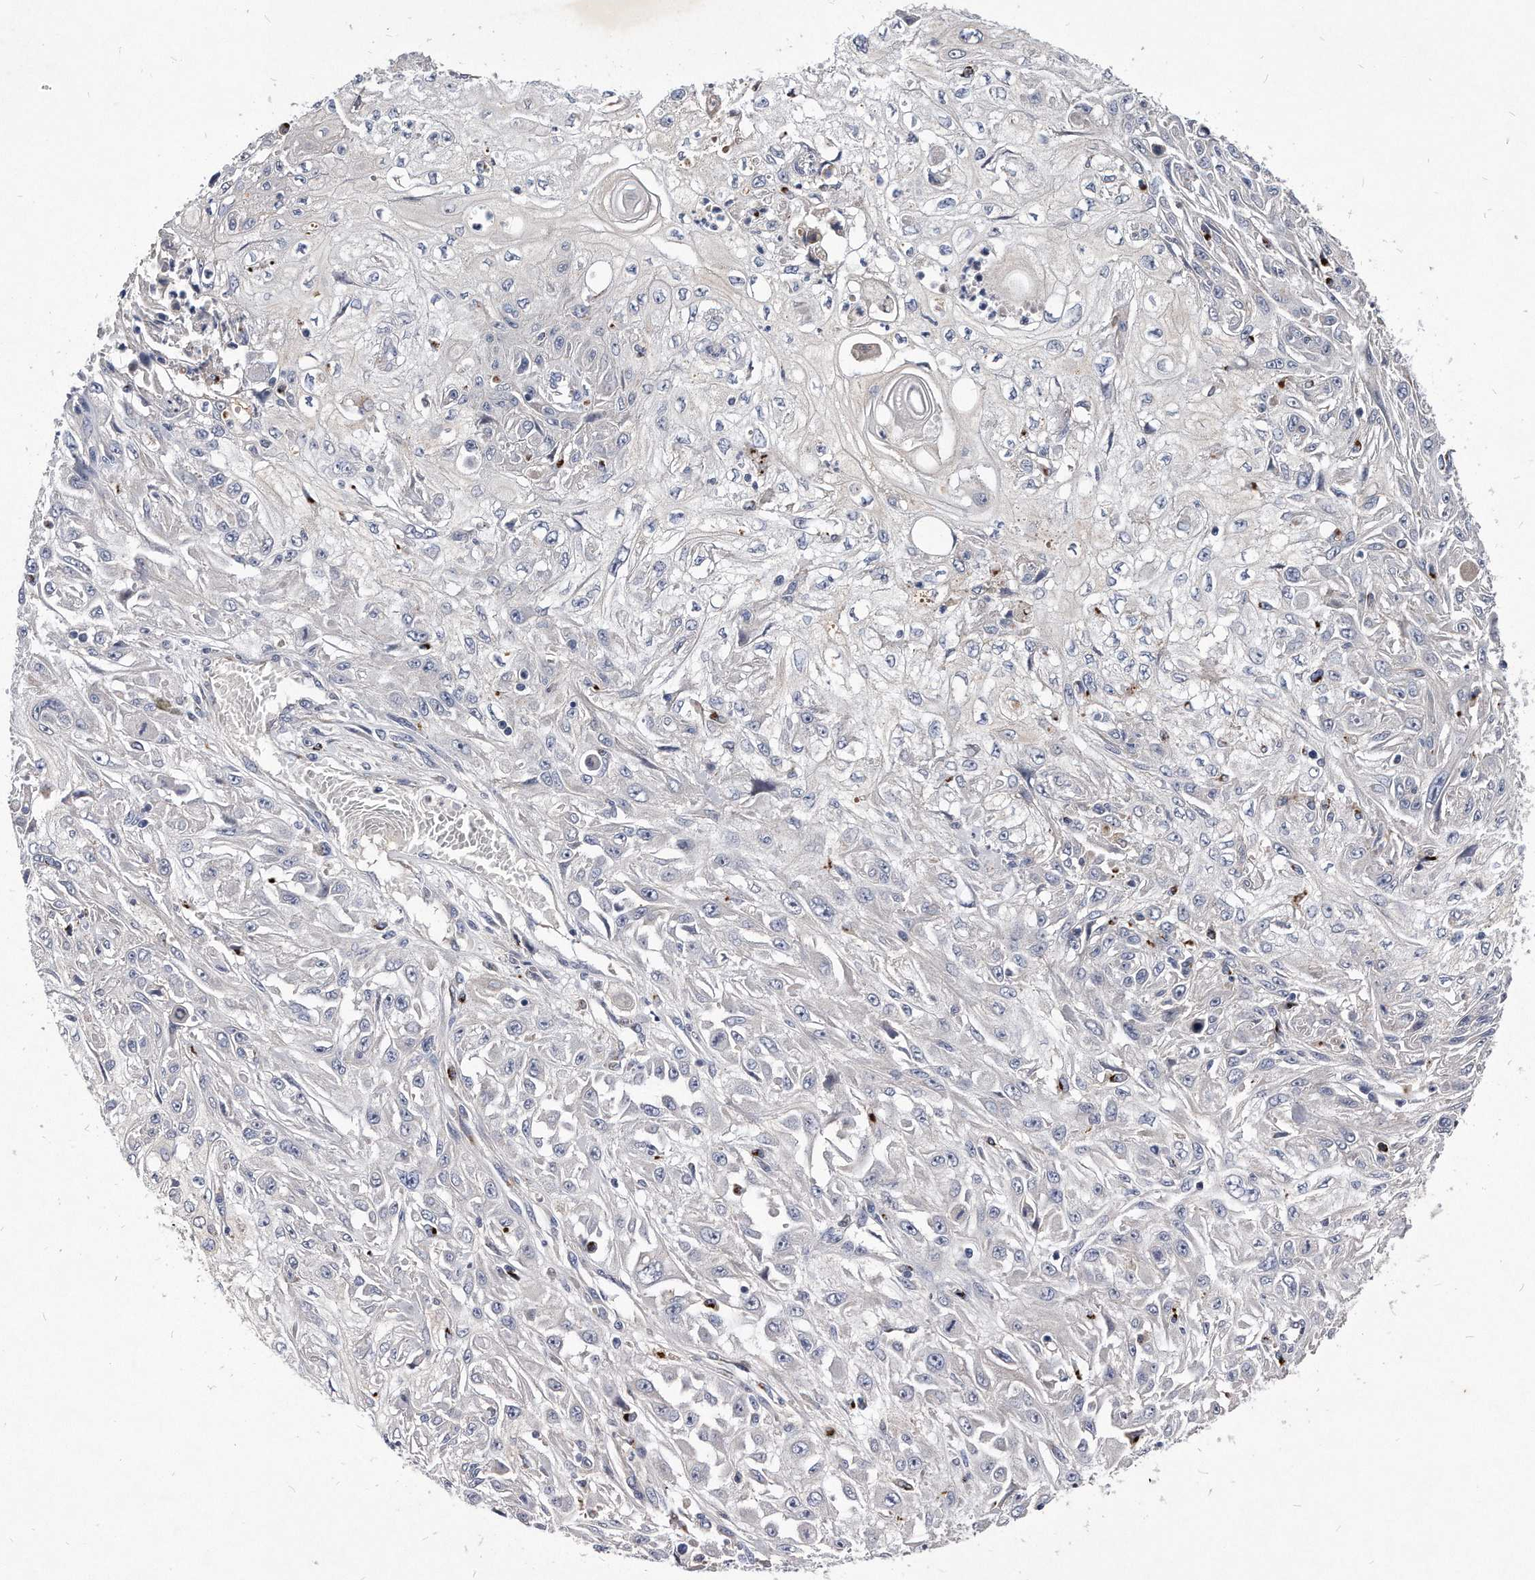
{"staining": {"intensity": "negative", "quantity": "none", "location": "none"}, "tissue": "skin cancer", "cell_type": "Tumor cells", "image_type": "cancer", "snomed": [{"axis": "morphology", "description": "Squamous cell carcinoma, NOS"}, {"axis": "morphology", "description": "Squamous cell carcinoma, metastatic, NOS"}, {"axis": "topography", "description": "Skin"}, {"axis": "topography", "description": "Lymph node"}], "caption": "Immunohistochemistry (IHC) of skin cancer (squamous cell carcinoma) demonstrates no staining in tumor cells.", "gene": "MGAT4A", "patient": {"sex": "male", "age": 75}}